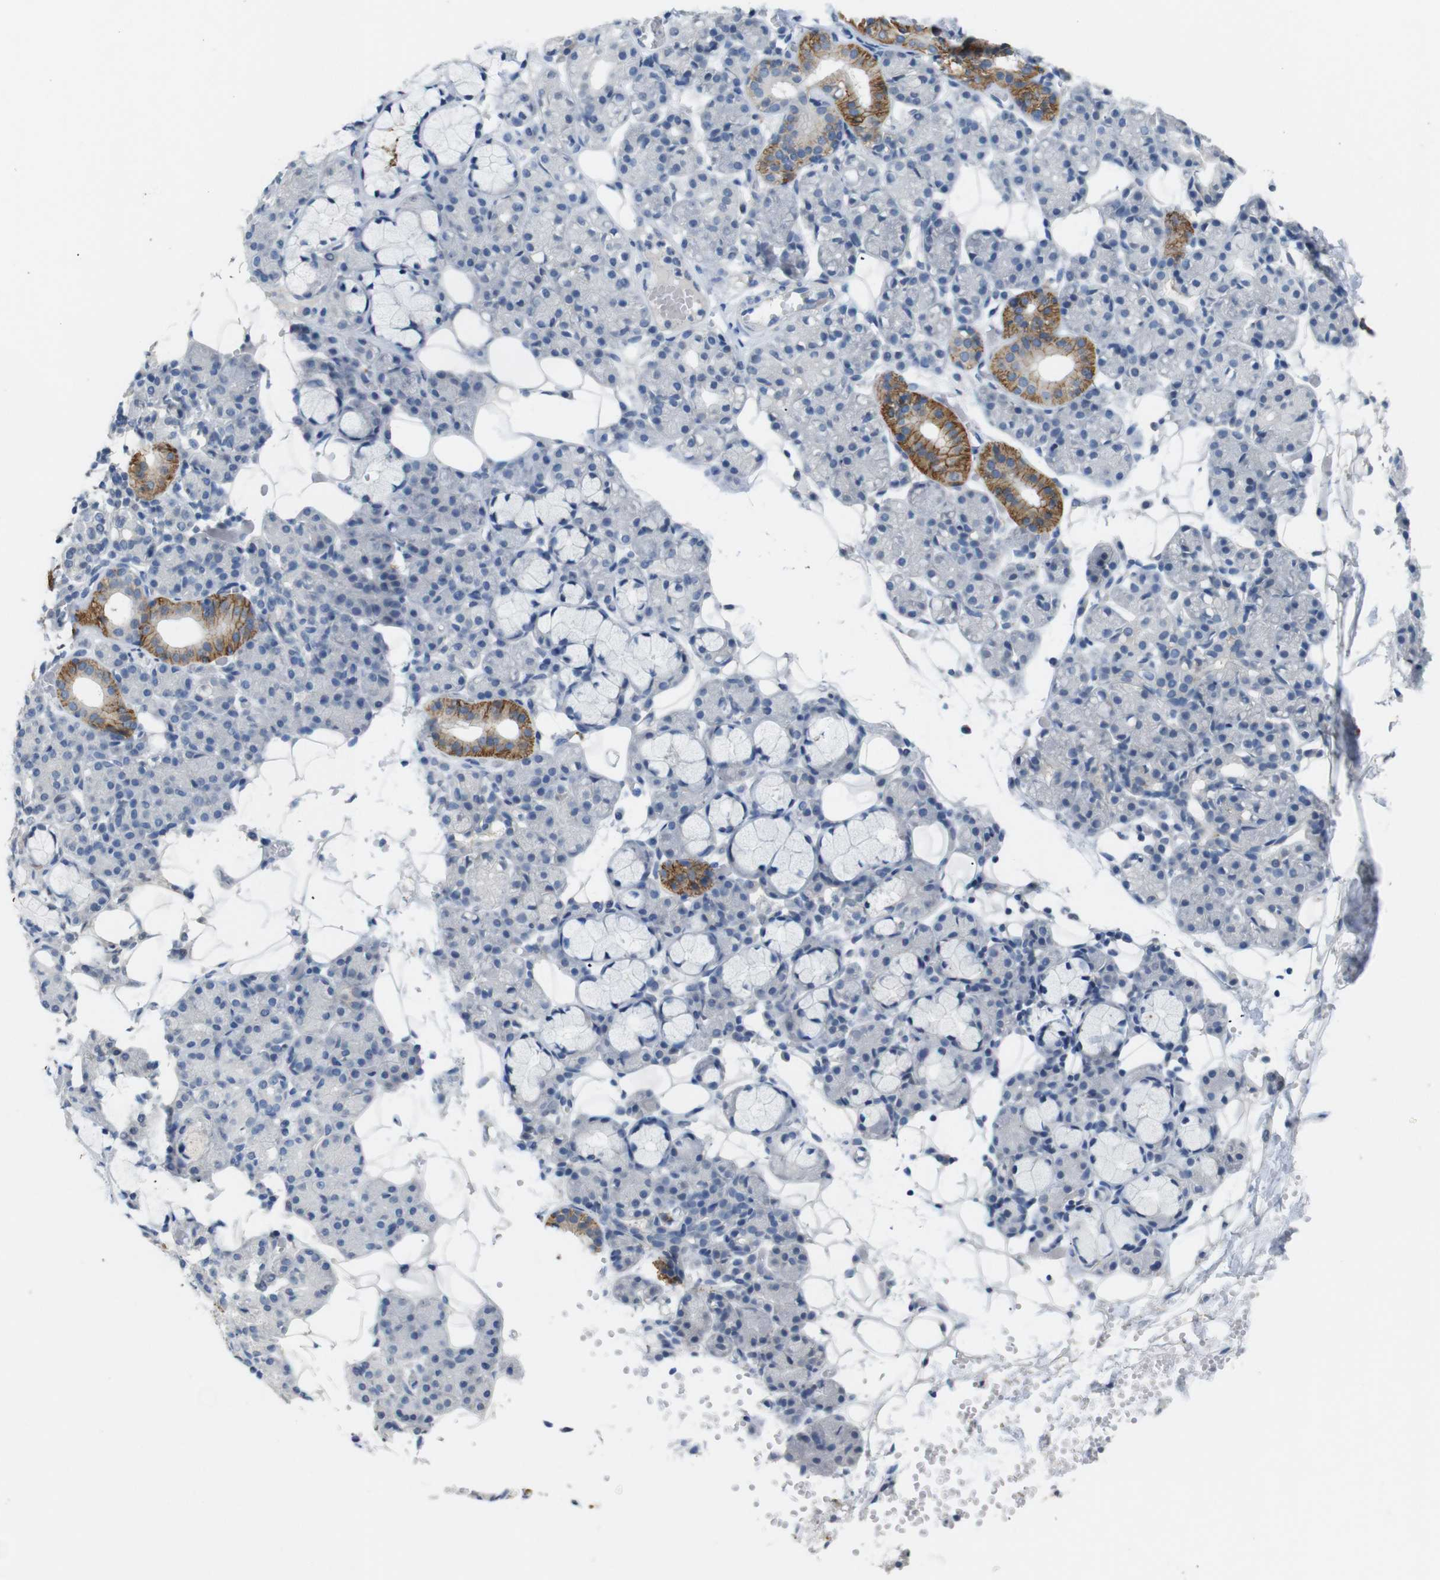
{"staining": {"intensity": "strong", "quantity": "<25%", "location": "cytoplasmic/membranous"}, "tissue": "salivary gland", "cell_type": "Glandular cells", "image_type": "normal", "snomed": [{"axis": "morphology", "description": "Normal tissue, NOS"}, {"axis": "topography", "description": "Salivary gland"}], "caption": "Protein expression analysis of normal salivary gland demonstrates strong cytoplasmic/membranous expression in about <25% of glandular cells. (Stains: DAB in brown, nuclei in blue, Microscopy: brightfield microscopy at high magnification).", "gene": "CHRM5", "patient": {"sex": "male", "age": 63}}